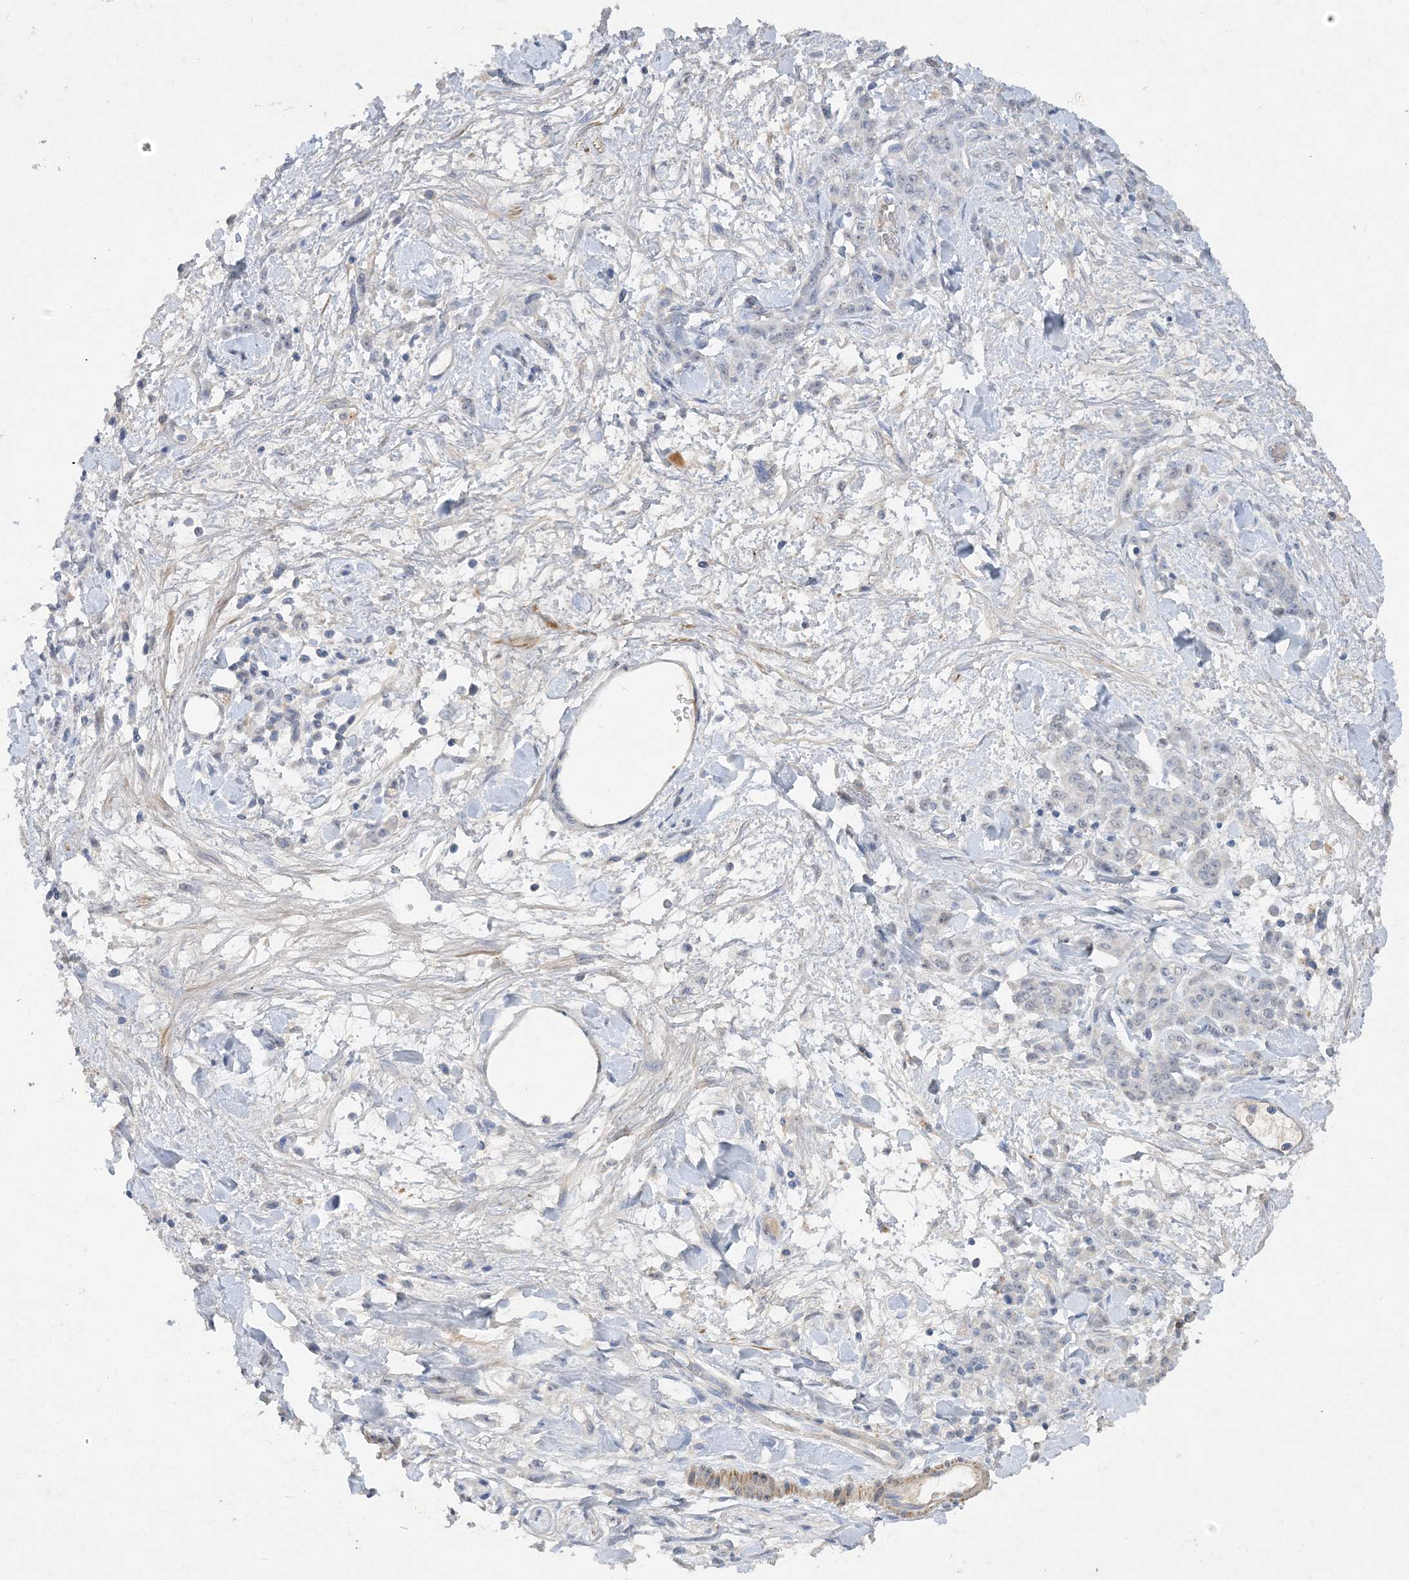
{"staining": {"intensity": "negative", "quantity": "none", "location": "none"}, "tissue": "stomach cancer", "cell_type": "Tumor cells", "image_type": "cancer", "snomed": [{"axis": "morphology", "description": "Normal tissue, NOS"}, {"axis": "morphology", "description": "Adenocarcinoma, NOS"}, {"axis": "topography", "description": "Stomach"}], "caption": "This micrograph is of stomach adenocarcinoma stained with IHC to label a protein in brown with the nuclei are counter-stained blue. There is no staining in tumor cells. The staining is performed using DAB (3,3'-diaminobenzidine) brown chromogen with nuclei counter-stained in using hematoxylin.", "gene": "C11orf58", "patient": {"sex": "male", "age": 82}}